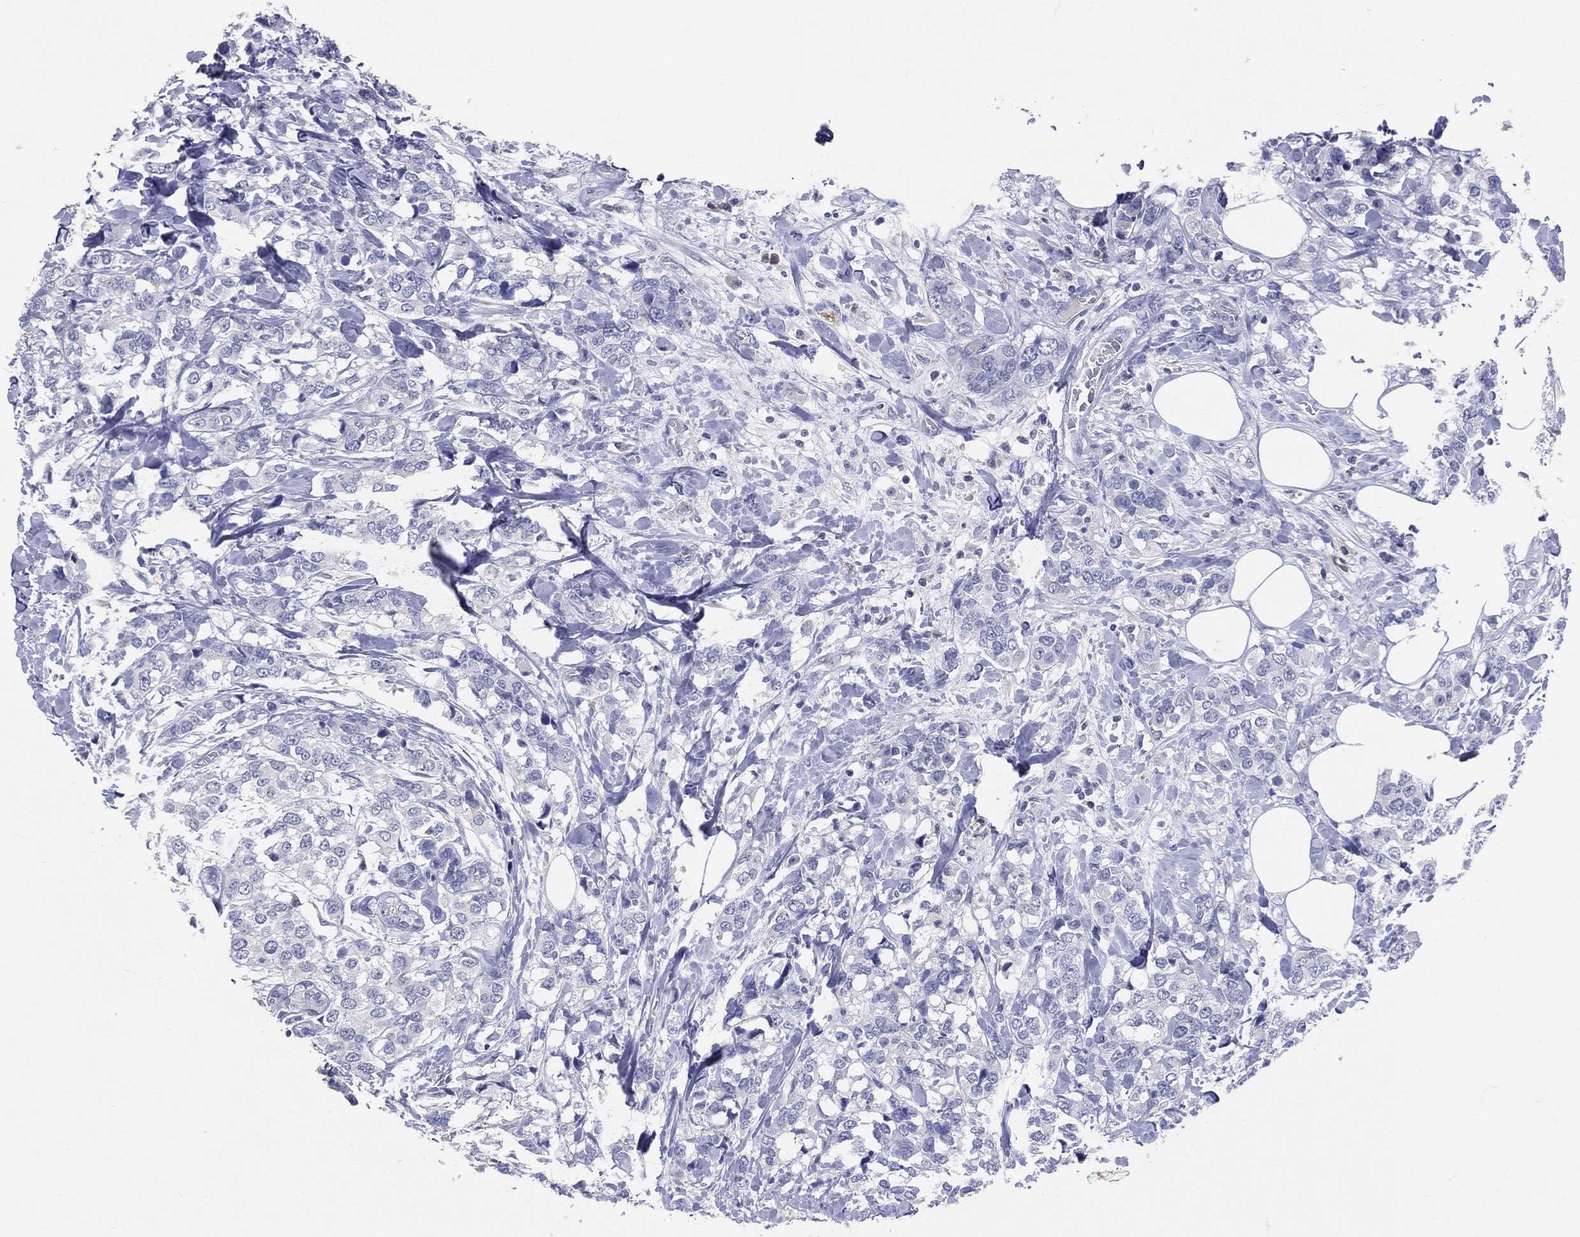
{"staining": {"intensity": "negative", "quantity": "none", "location": "none"}, "tissue": "breast cancer", "cell_type": "Tumor cells", "image_type": "cancer", "snomed": [{"axis": "morphology", "description": "Lobular carcinoma"}, {"axis": "topography", "description": "Breast"}], "caption": "Immunohistochemical staining of human breast cancer shows no significant expression in tumor cells.", "gene": "LAT", "patient": {"sex": "female", "age": 59}}